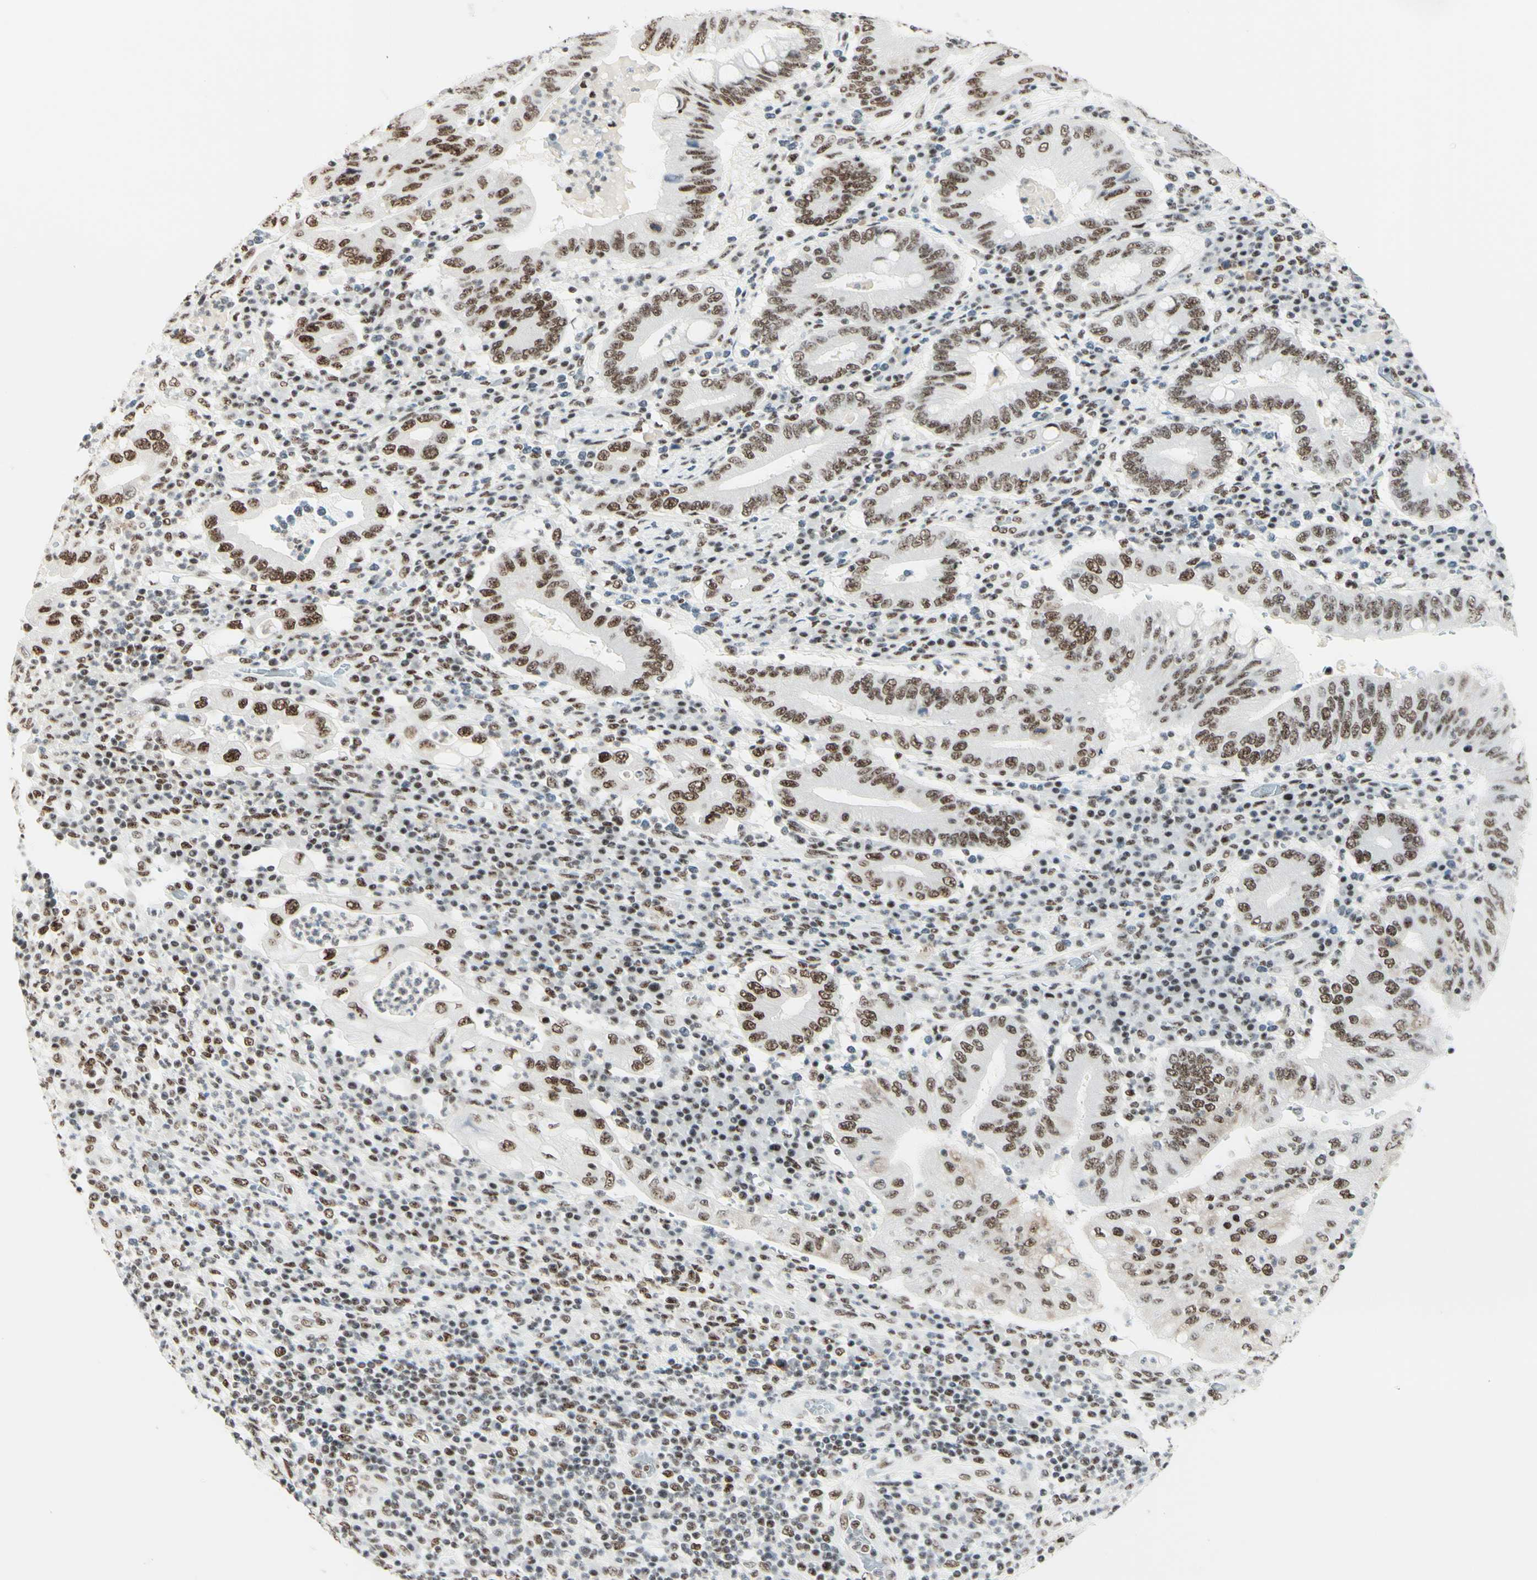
{"staining": {"intensity": "moderate", "quantity": ">75%", "location": "cytoplasmic/membranous,nuclear"}, "tissue": "stomach cancer", "cell_type": "Tumor cells", "image_type": "cancer", "snomed": [{"axis": "morphology", "description": "Normal tissue, NOS"}, {"axis": "morphology", "description": "Adenocarcinoma, NOS"}, {"axis": "topography", "description": "Esophagus"}, {"axis": "topography", "description": "Stomach, upper"}, {"axis": "topography", "description": "Peripheral nerve tissue"}], "caption": "IHC histopathology image of stomach cancer stained for a protein (brown), which shows medium levels of moderate cytoplasmic/membranous and nuclear expression in about >75% of tumor cells.", "gene": "WTAP", "patient": {"sex": "male", "age": 62}}